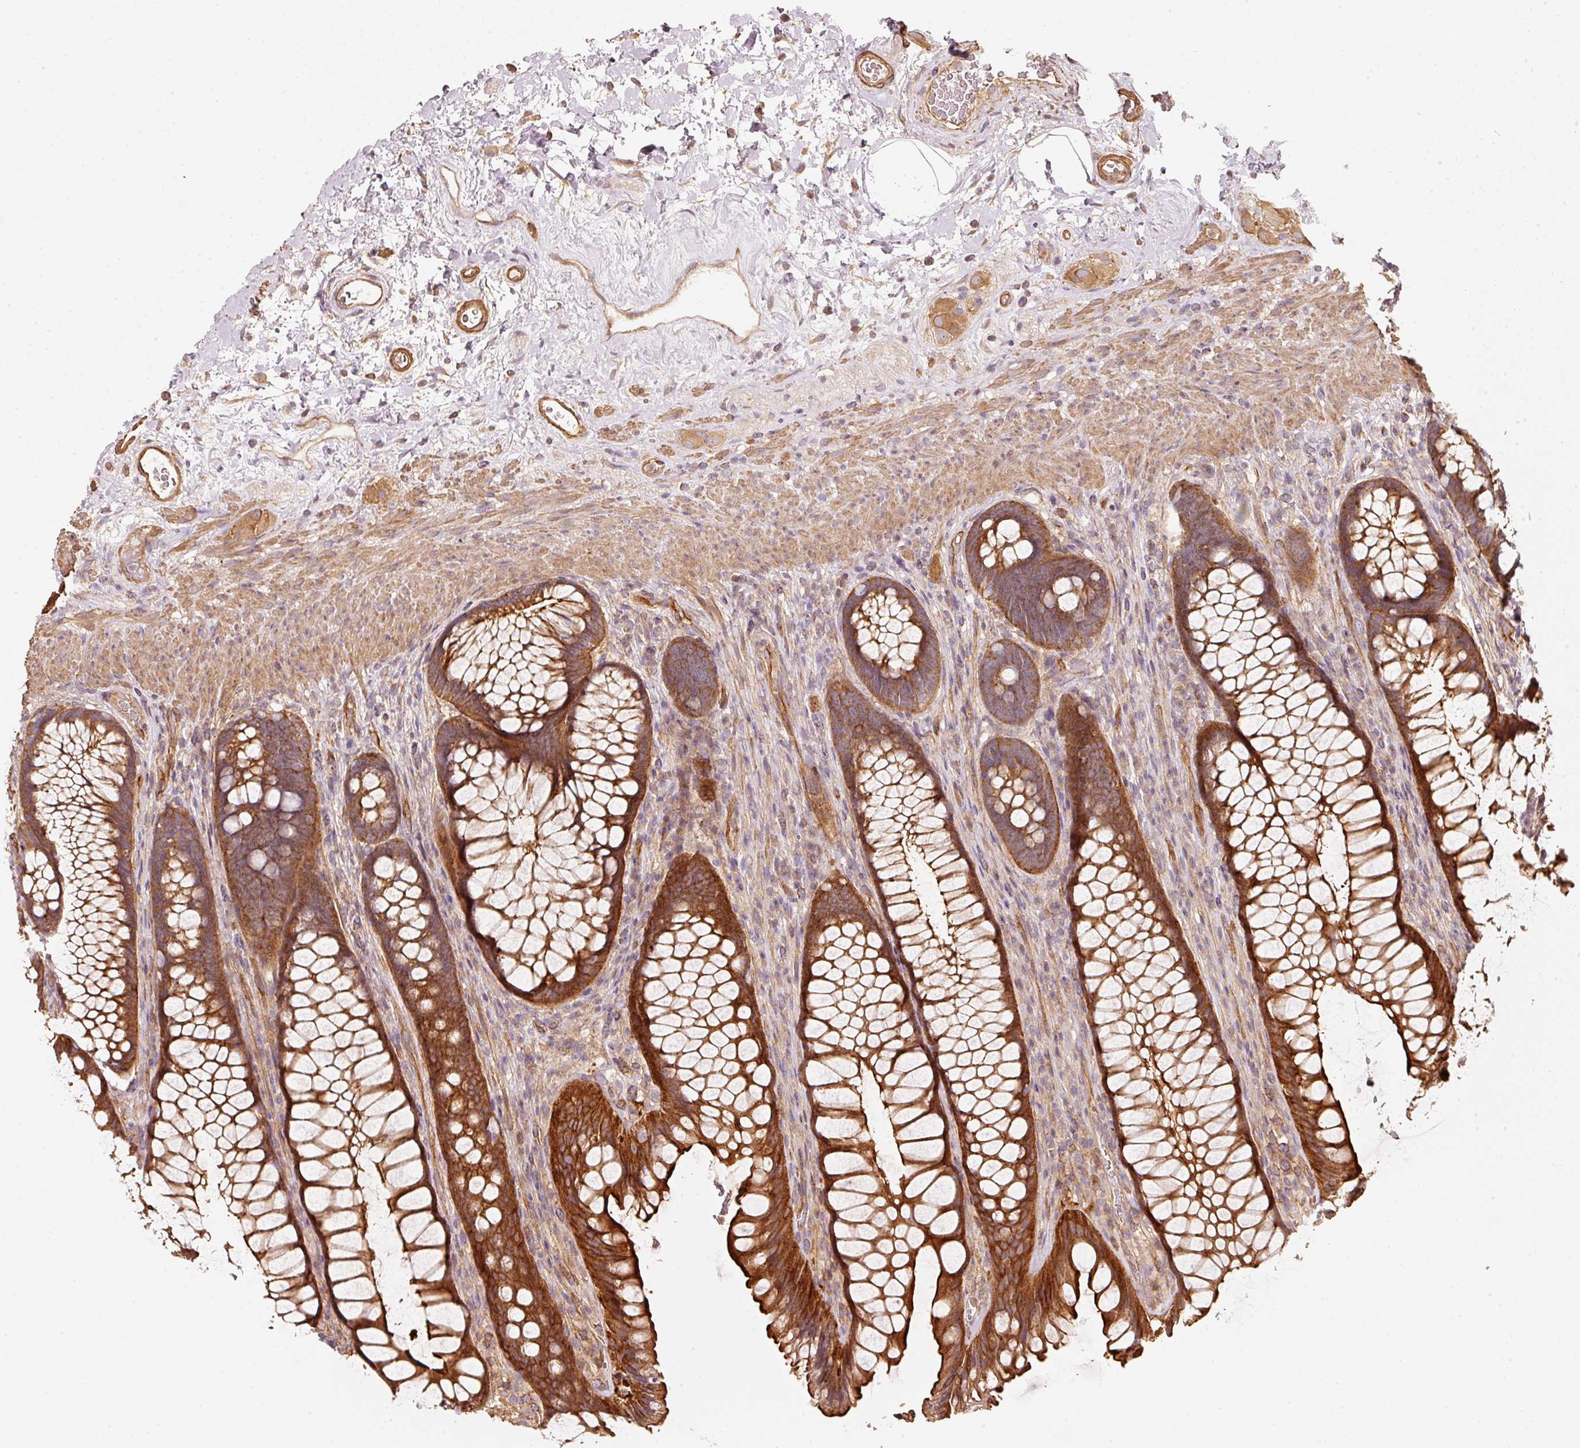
{"staining": {"intensity": "strong", "quantity": ">75%", "location": "cytoplasmic/membranous"}, "tissue": "rectum", "cell_type": "Glandular cells", "image_type": "normal", "snomed": [{"axis": "morphology", "description": "Normal tissue, NOS"}, {"axis": "topography", "description": "Rectum"}], "caption": "This image shows IHC staining of unremarkable rectum, with high strong cytoplasmic/membranous positivity in approximately >75% of glandular cells.", "gene": "CEP95", "patient": {"sex": "male", "age": 53}}